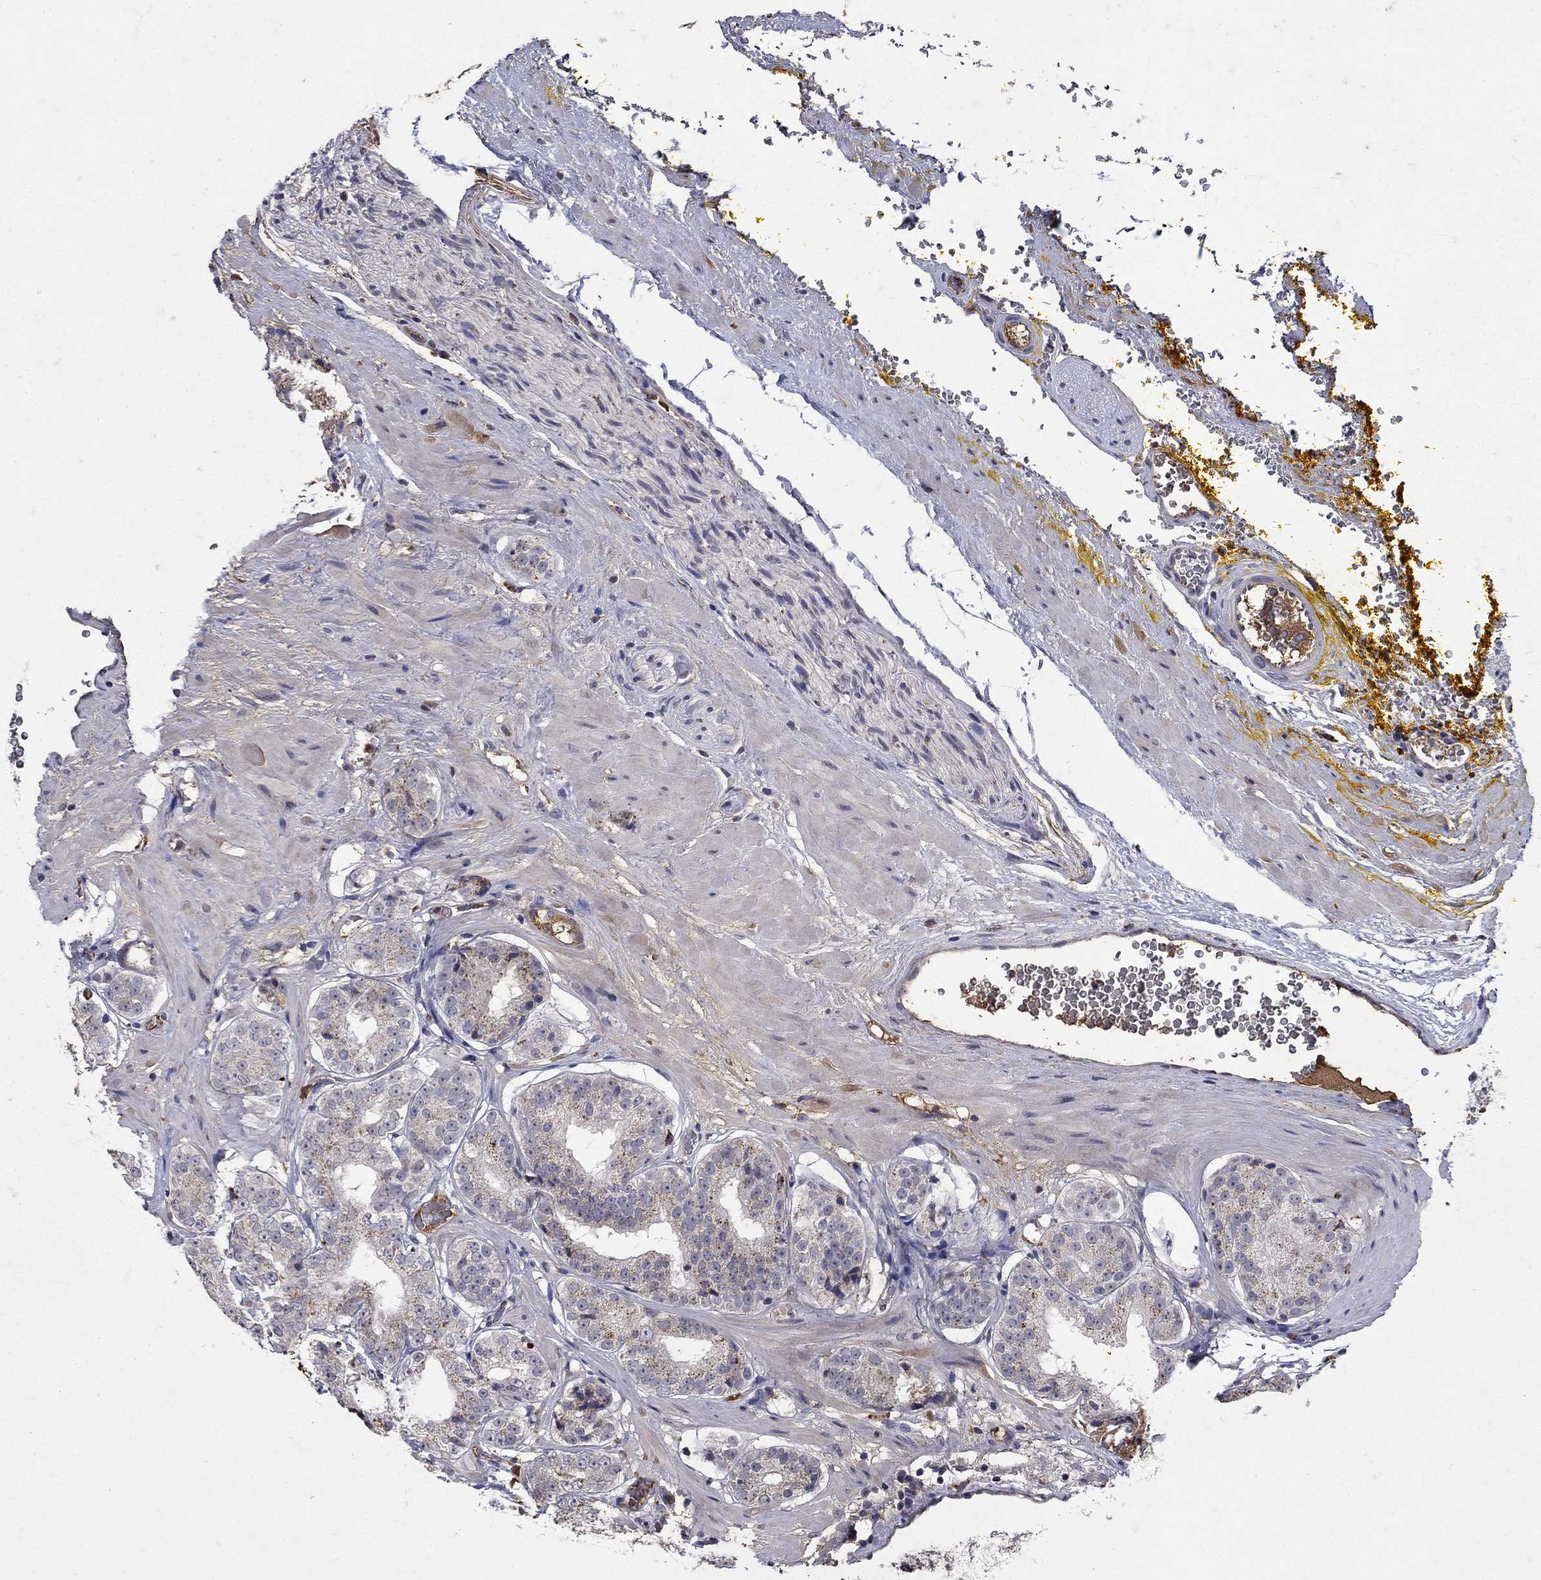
{"staining": {"intensity": "negative", "quantity": "none", "location": "none"}, "tissue": "prostate cancer", "cell_type": "Tumor cells", "image_type": "cancer", "snomed": [{"axis": "morphology", "description": "Adenocarcinoma, Low grade"}, {"axis": "topography", "description": "Prostate"}], "caption": "This histopathology image is of prostate cancer stained with IHC to label a protein in brown with the nuclei are counter-stained blue. There is no expression in tumor cells. Brightfield microscopy of immunohistochemistry stained with DAB (brown) and hematoxylin (blue), captured at high magnification.", "gene": "NPC2", "patient": {"sex": "male", "age": 60}}